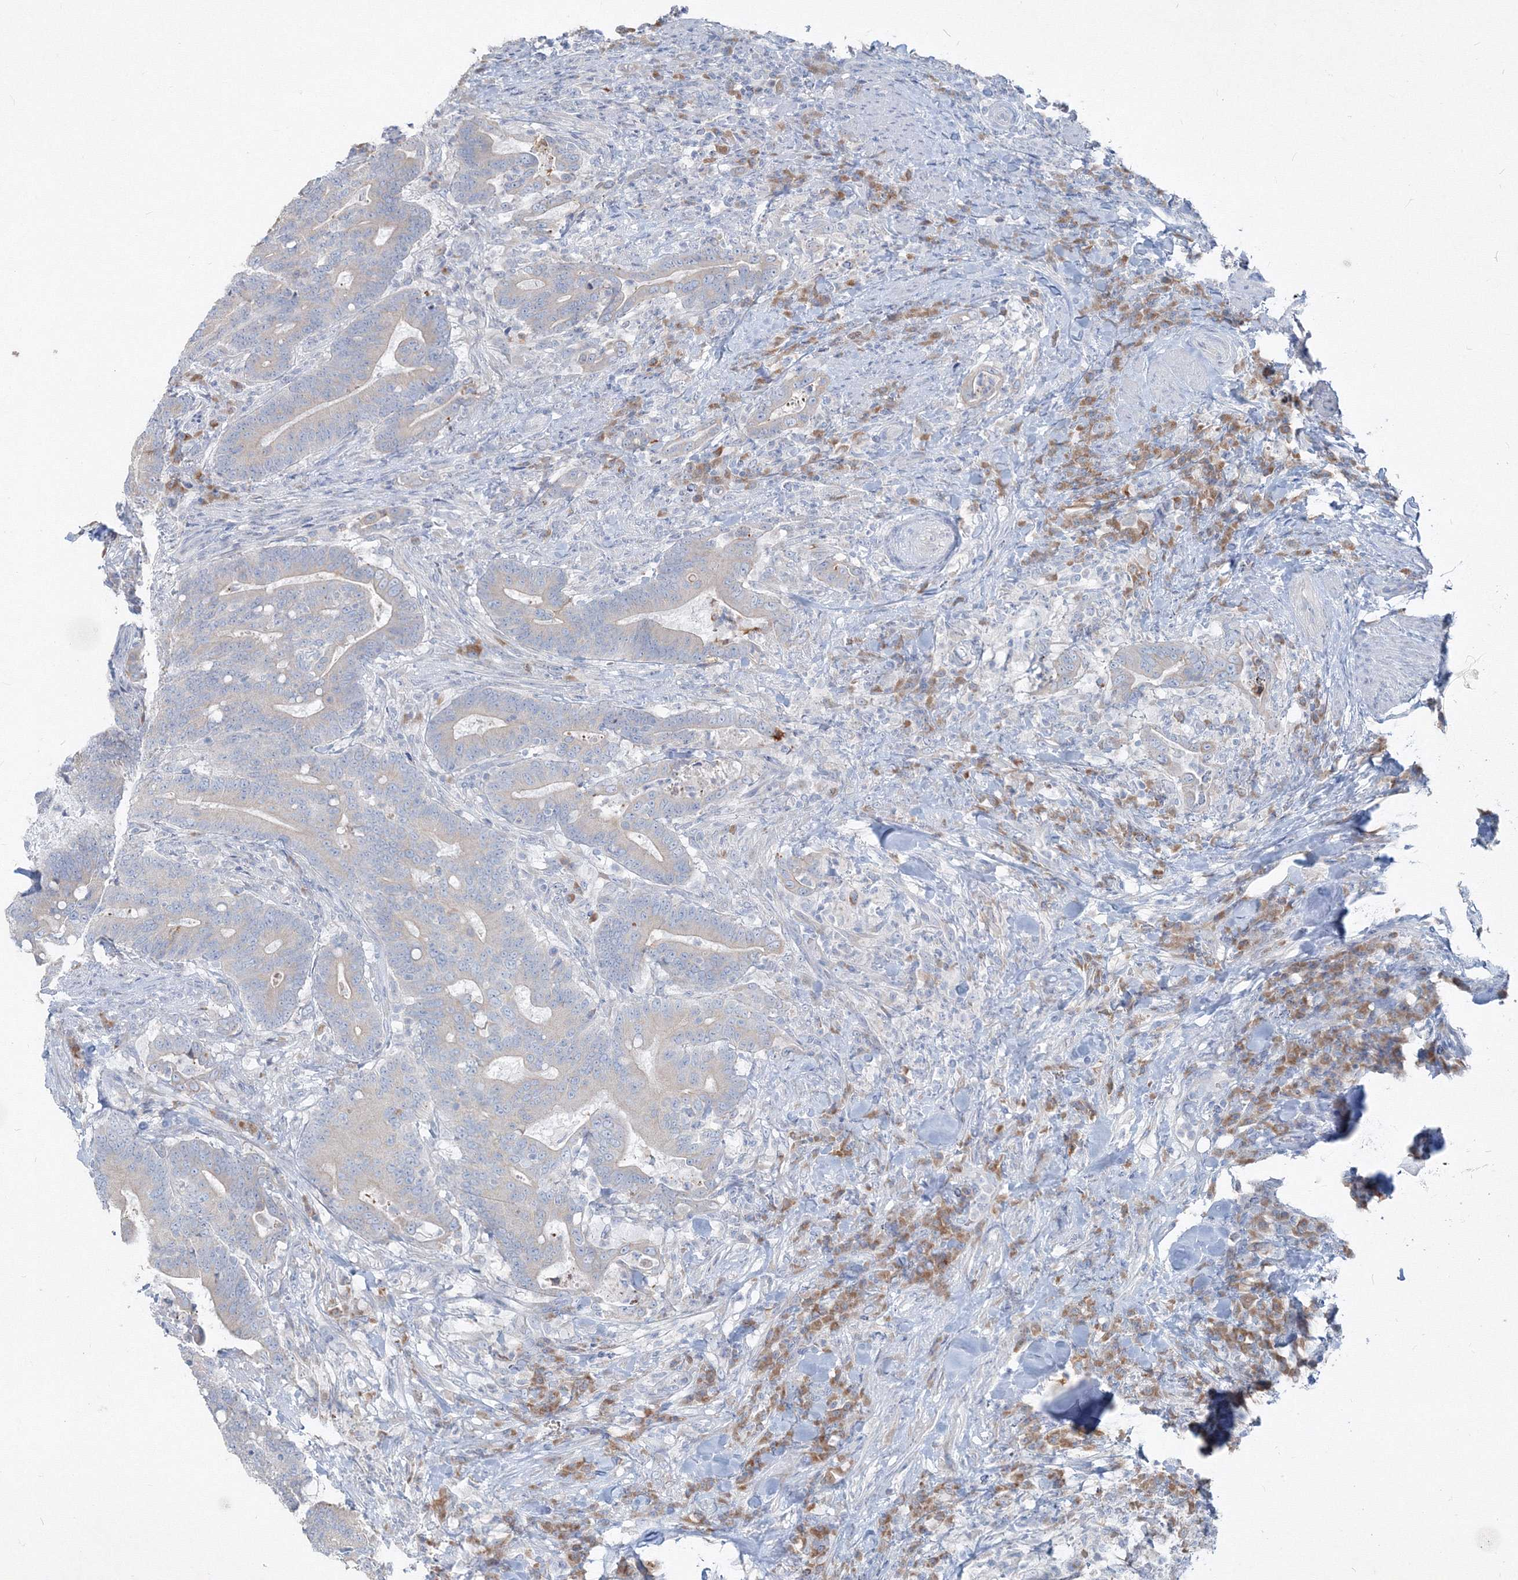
{"staining": {"intensity": "negative", "quantity": "none", "location": "none"}, "tissue": "colorectal cancer", "cell_type": "Tumor cells", "image_type": "cancer", "snomed": [{"axis": "morphology", "description": "Adenocarcinoma, NOS"}, {"axis": "topography", "description": "Colon"}], "caption": "Tumor cells show no significant protein staining in colorectal adenocarcinoma. (Brightfield microscopy of DAB IHC at high magnification).", "gene": "IFNAR1", "patient": {"sex": "female", "age": 66}}